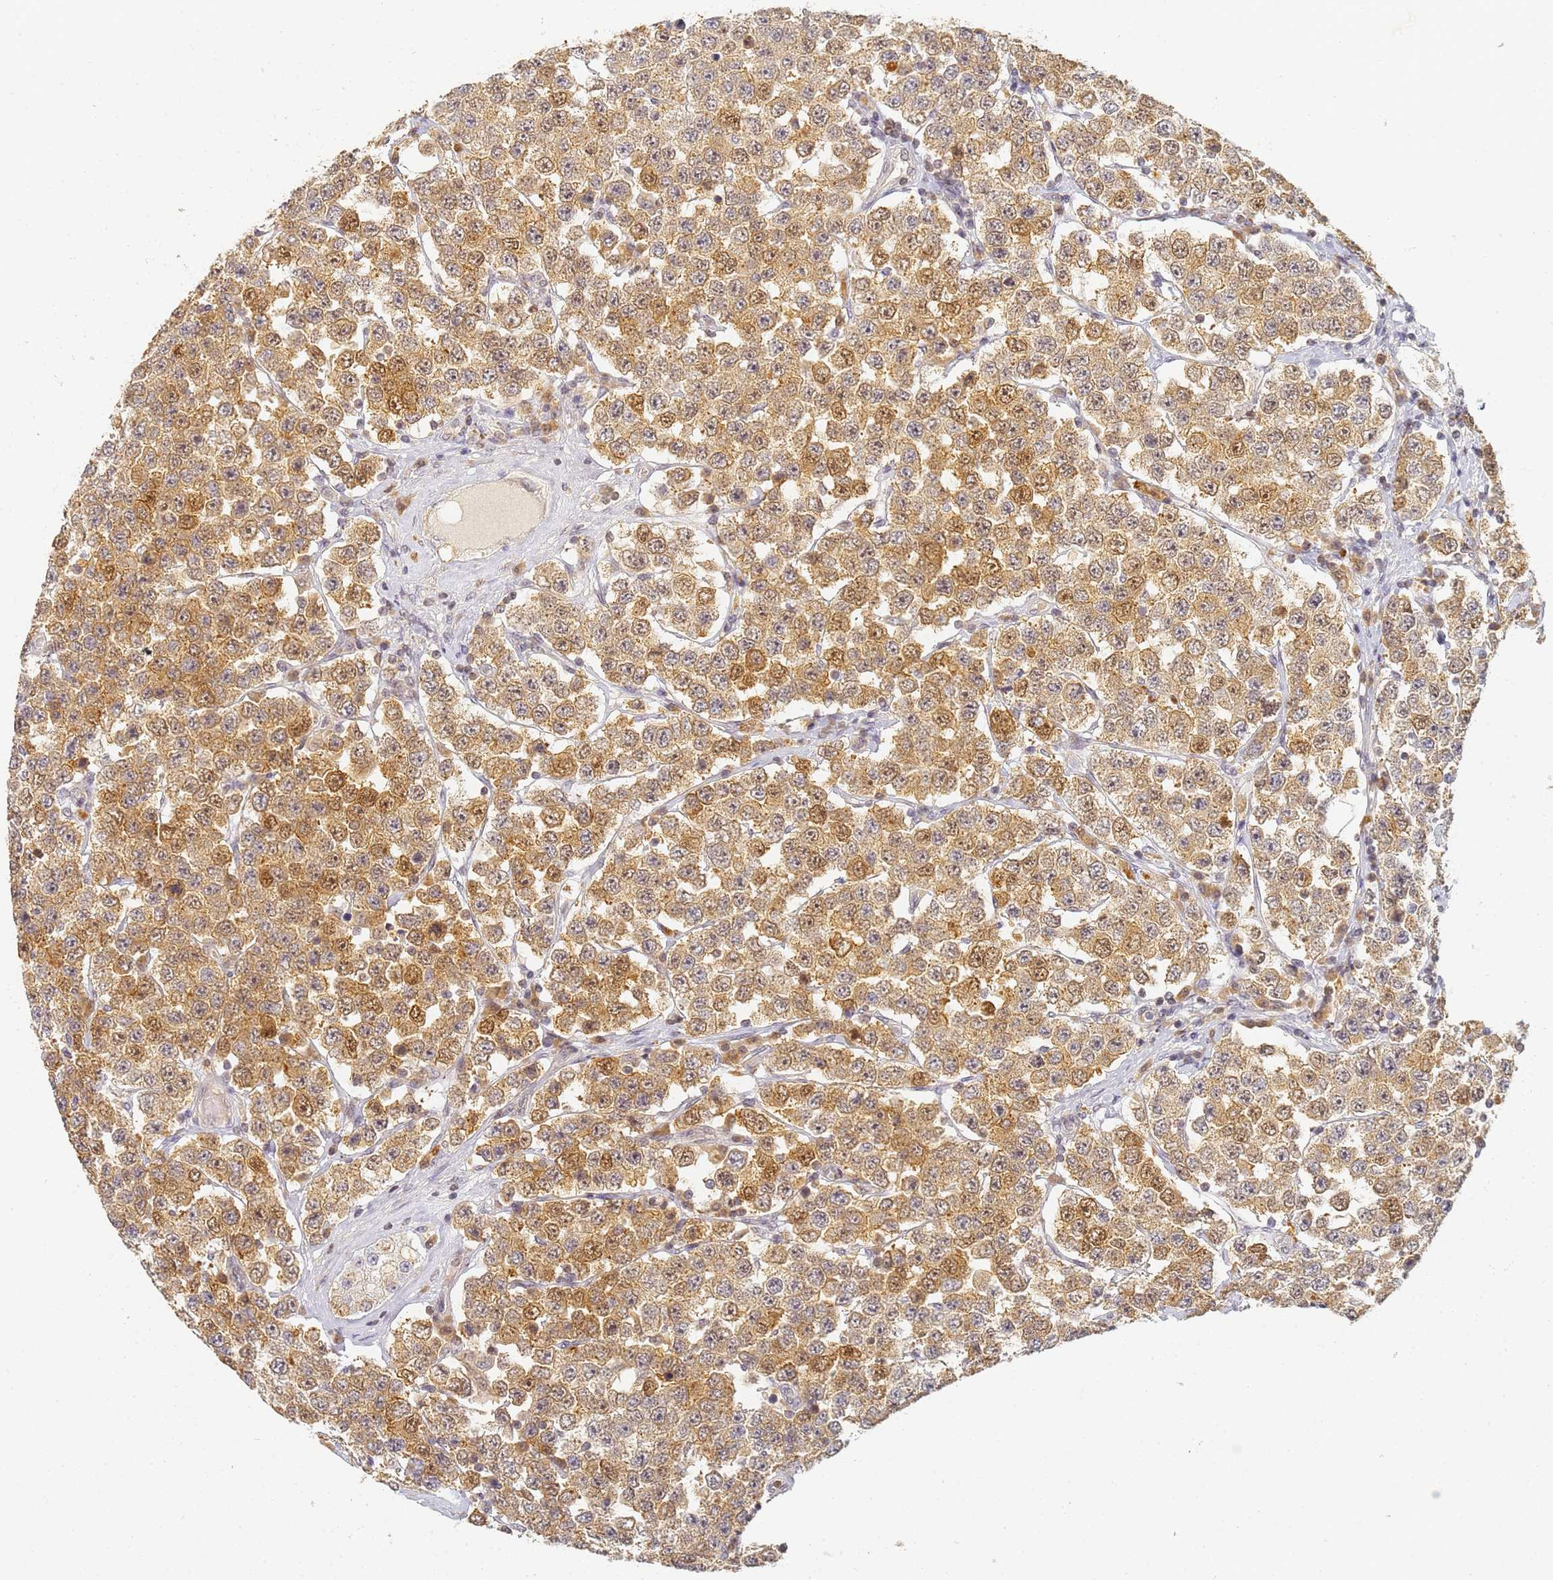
{"staining": {"intensity": "moderate", "quantity": ">75%", "location": "cytoplasmic/membranous,nuclear"}, "tissue": "testis cancer", "cell_type": "Tumor cells", "image_type": "cancer", "snomed": [{"axis": "morphology", "description": "Seminoma, NOS"}, {"axis": "topography", "description": "Testis"}], "caption": "Seminoma (testis) tissue reveals moderate cytoplasmic/membranous and nuclear staining in approximately >75% of tumor cells, visualized by immunohistochemistry.", "gene": "HMCES", "patient": {"sex": "male", "age": 28}}